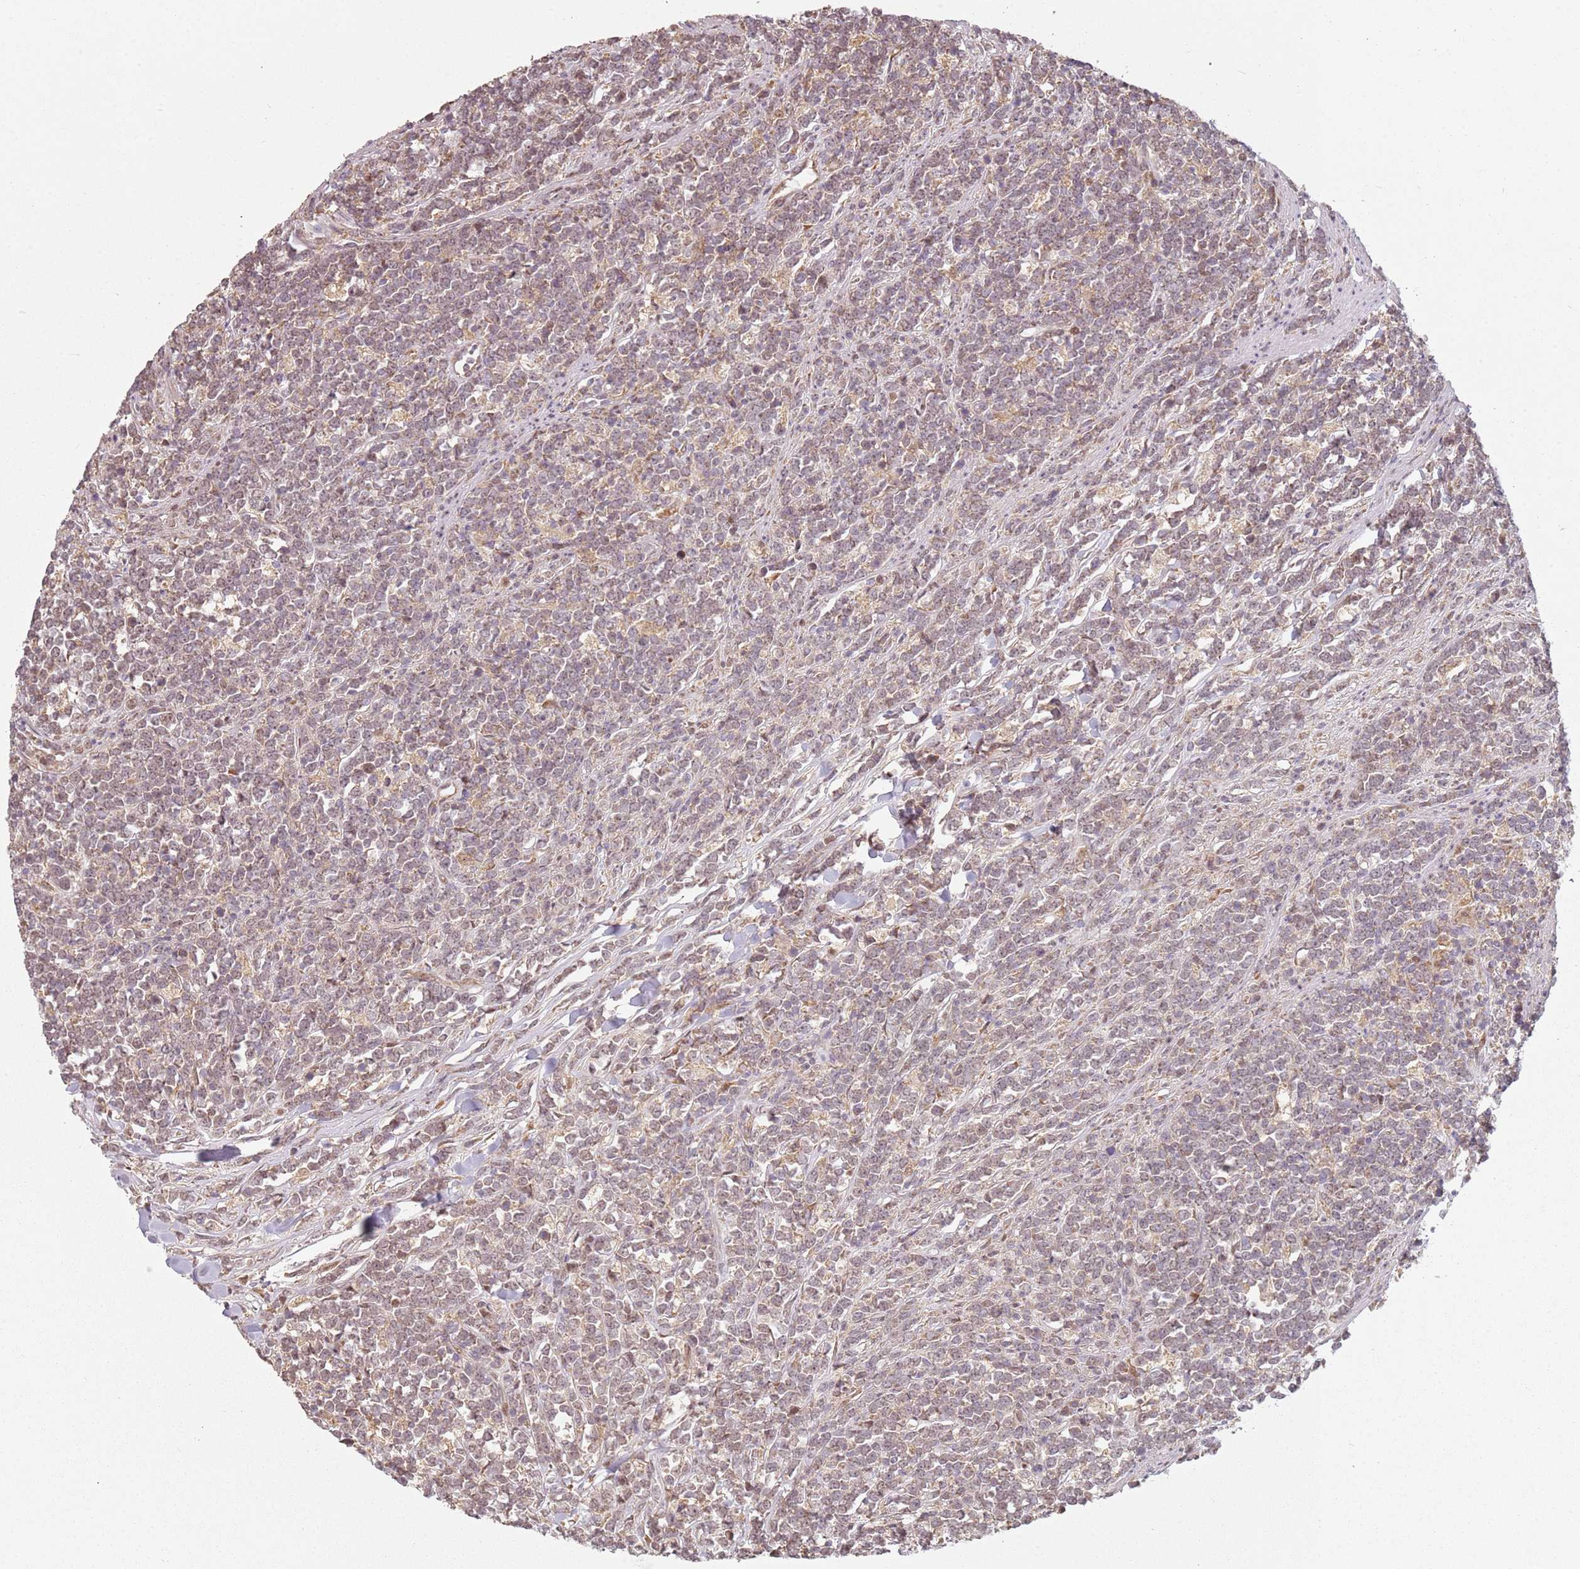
{"staining": {"intensity": "weak", "quantity": "<25%", "location": "cytoplasmic/membranous"}, "tissue": "lymphoma", "cell_type": "Tumor cells", "image_type": "cancer", "snomed": [{"axis": "morphology", "description": "Malignant lymphoma, non-Hodgkin's type, High grade"}, {"axis": "topography", "description": "Small intestine"}, {"axis": "topography", "description": "Colon"}], "caption": "Tumor cells are negative for brown protein staining in high-grade malignant lymphoma, non-Hodgkin's type. Nuclei are stained in blue.", "gene": "CHURC1", "patient": {"sex": "male", "age": 8}}